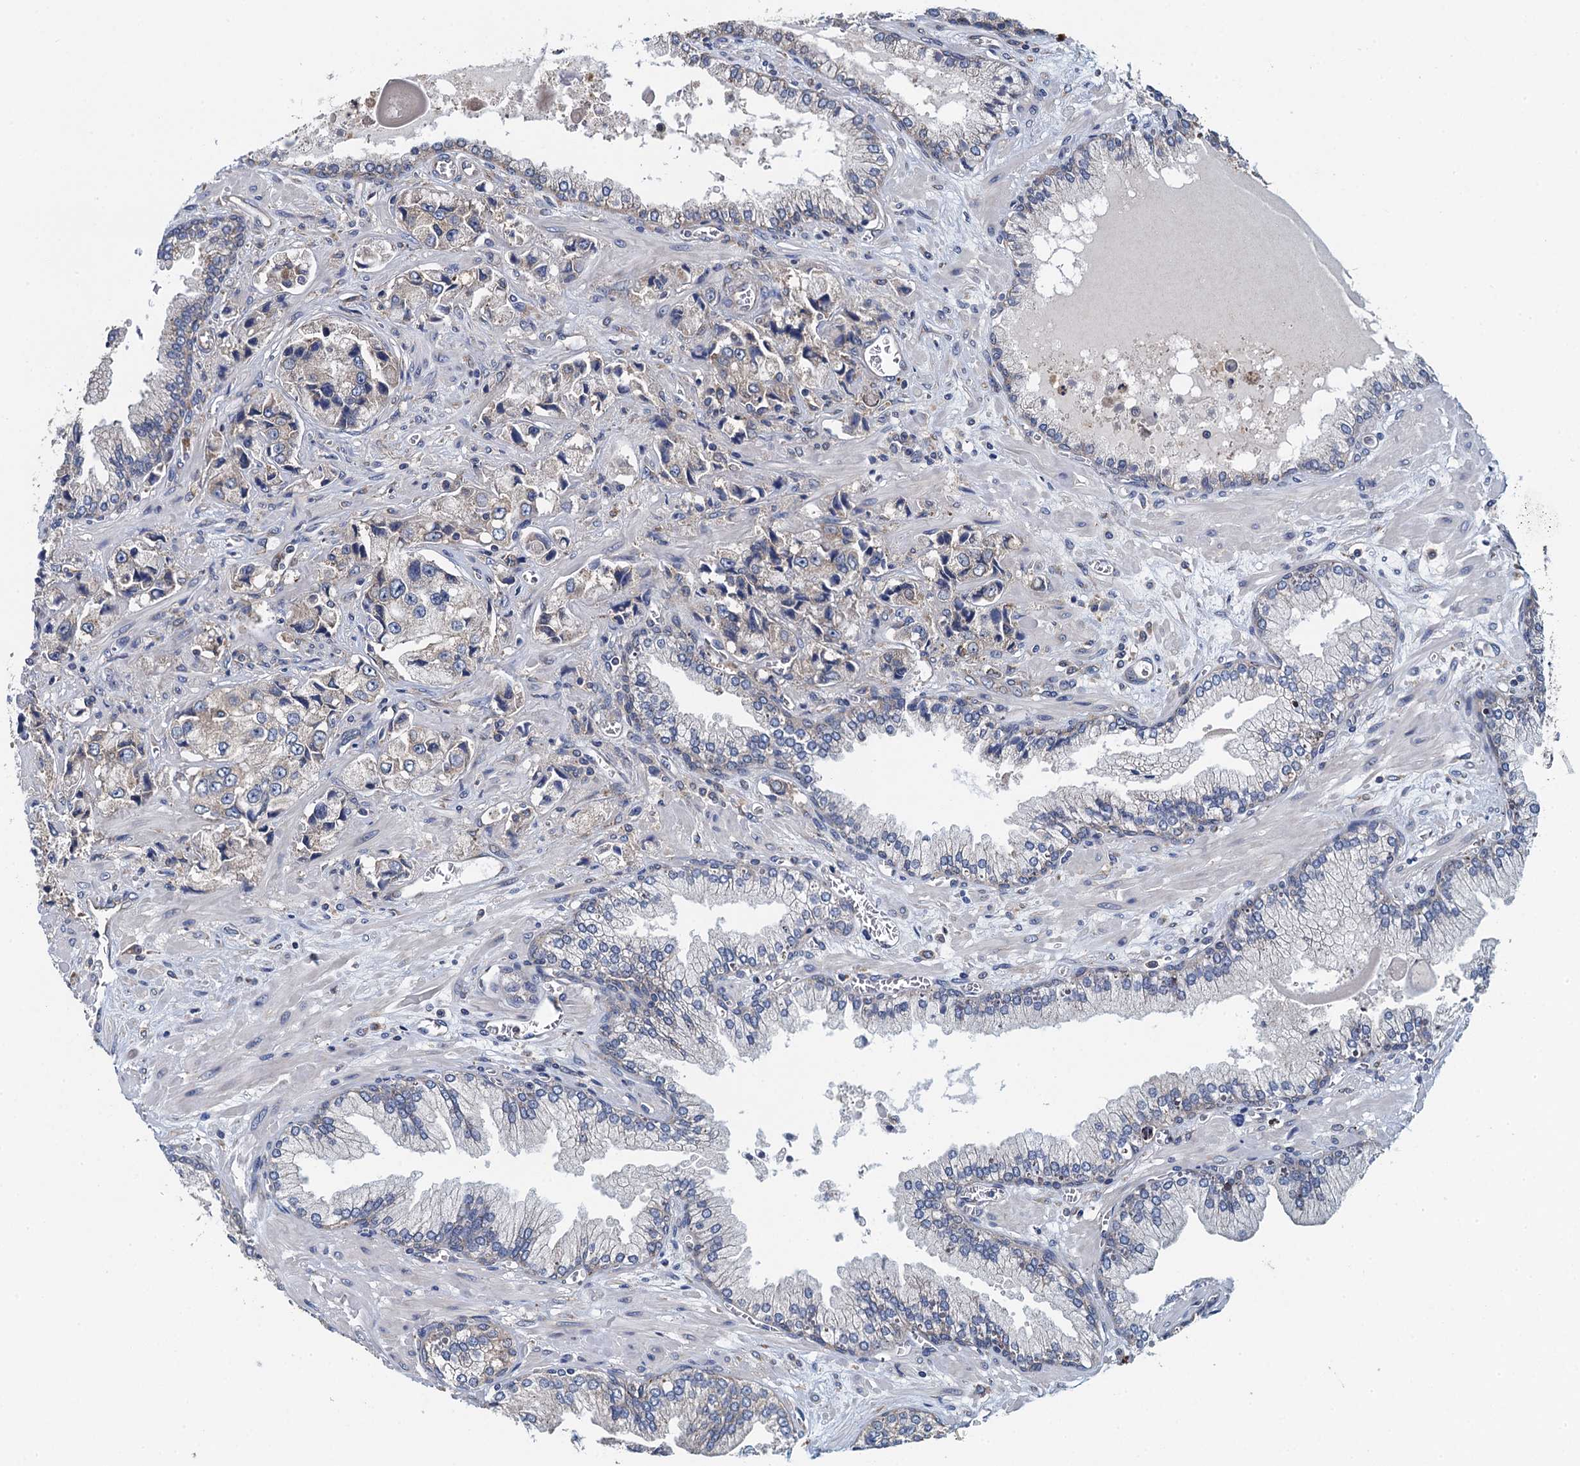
{"staining": {"intensity": "weak", "quantity": "<25%", "location": "cytoplasmic/membranous"}, "tissue": "prostate cancer", "cell_type": "Tumor cells", "image_type": "cancer", "snomed": [{"axis": "morphology", "description": "Adenocarcinoma, High grade"}, {"axis": "topography", "description": "Prostate"}], "caption": "Micrograph shows no significant protein staining in tumor cells of prostate cancer (high-grade adenocarcinoma). Brightfield microscopy of IHC stained with DAB (3,3'-diaminobenzidine) (brown) and hematoxylin (blue), captured at high magnification.", "gene": "ADCY9", "patient": {"sex": "male", "age": 74}}